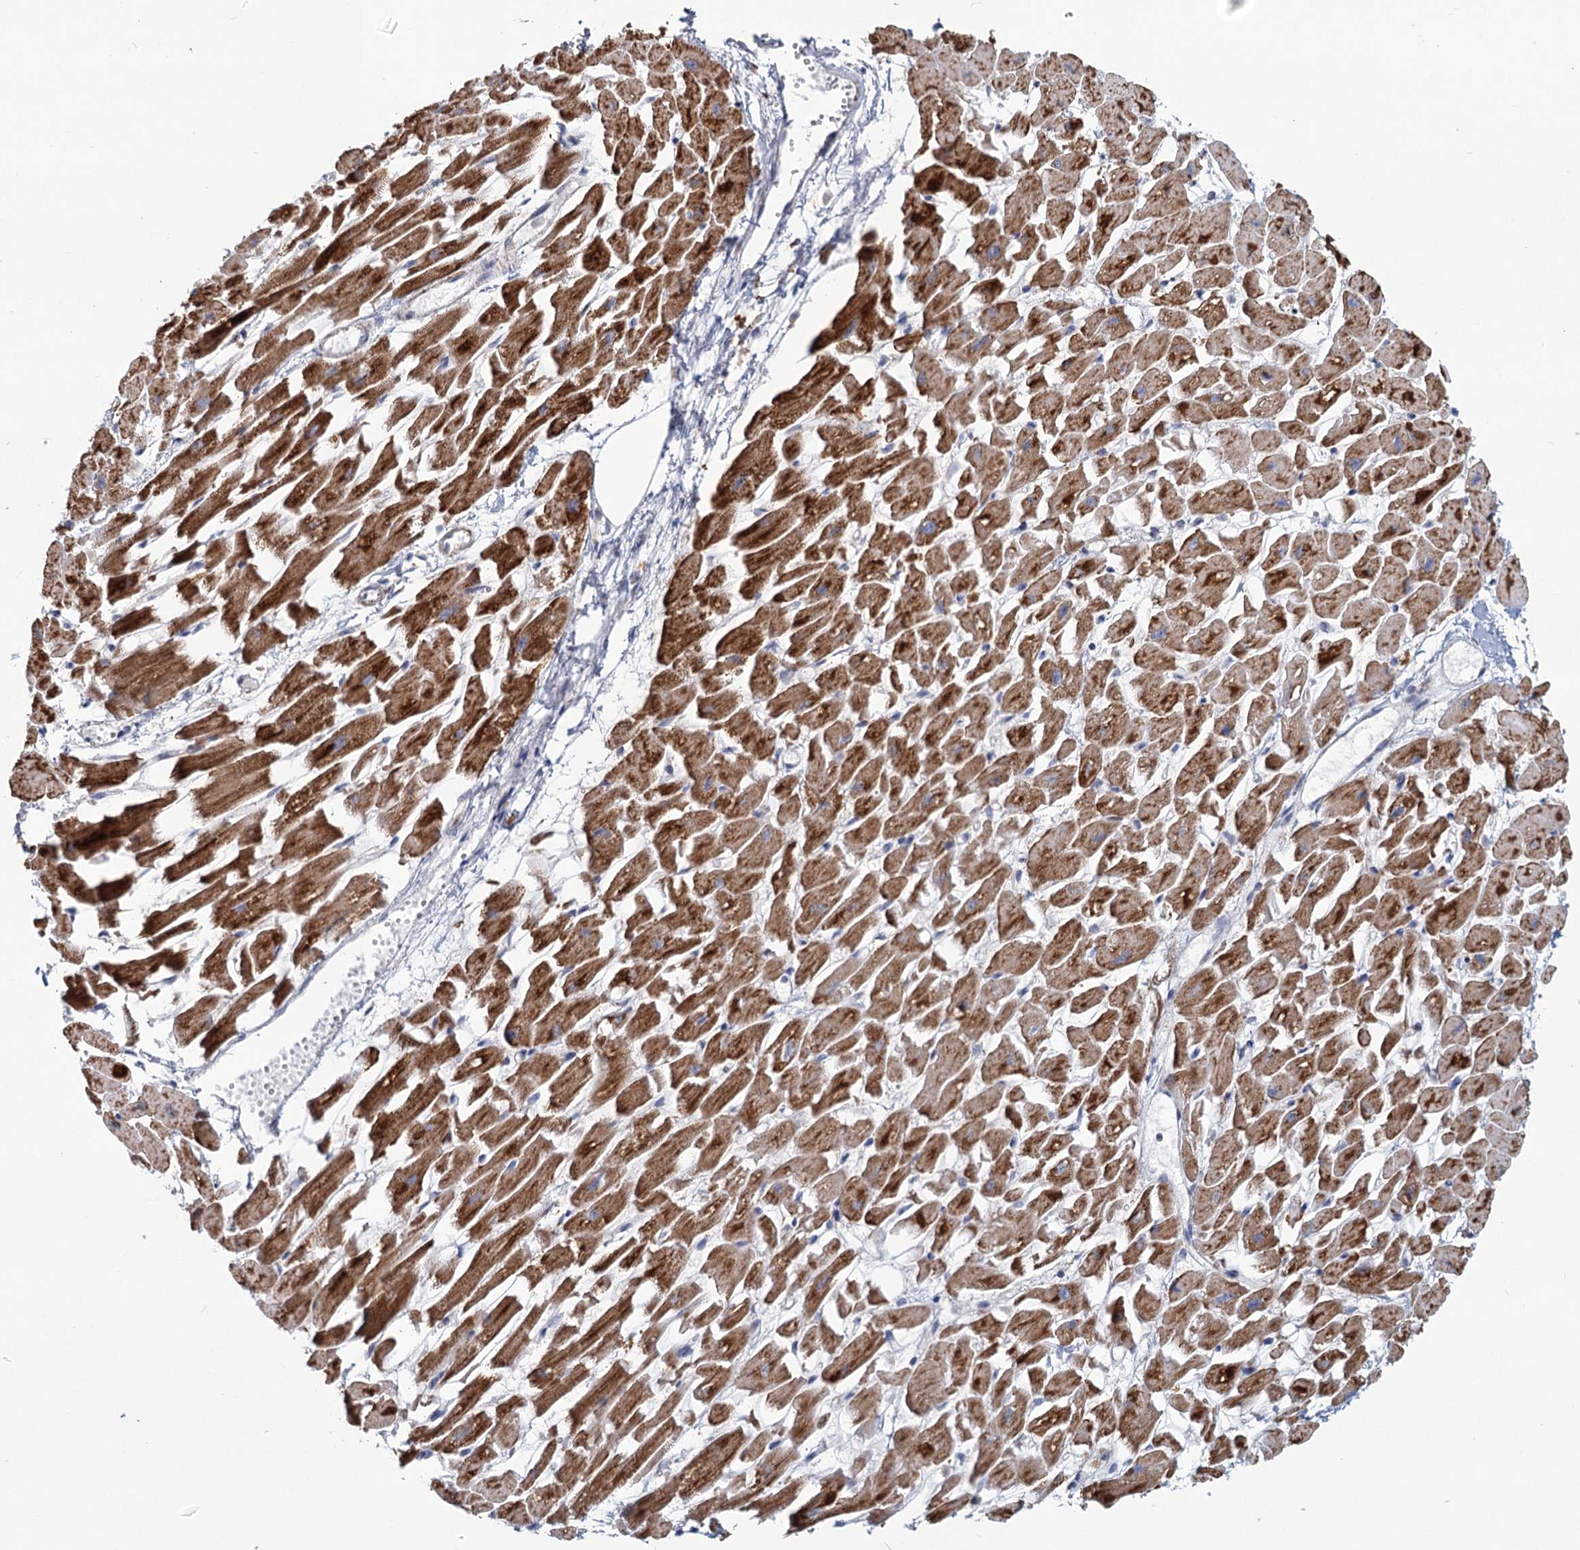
{"staining": {"intensity": "strong", "quantity": ">75%", "location": "cytoplasmic/membranous"}, "tissue": "heart muscle", "cell_type": "Cardiomyocytes", "image_type": "normal", "snomed": [{"axis": "morphology", "description": "Normal tissue, NOS"}, {"axis": "topography", "description": "Heart"}], "caption": "DAB immunohistochemical staining of unremarkable heart muscle exhibits strong cytoplasmic/membranous protein expression in about >75% of cardiomyocytes.", "gene": "NDUFC2", "patient": {"sex": "female", "age": 64}}